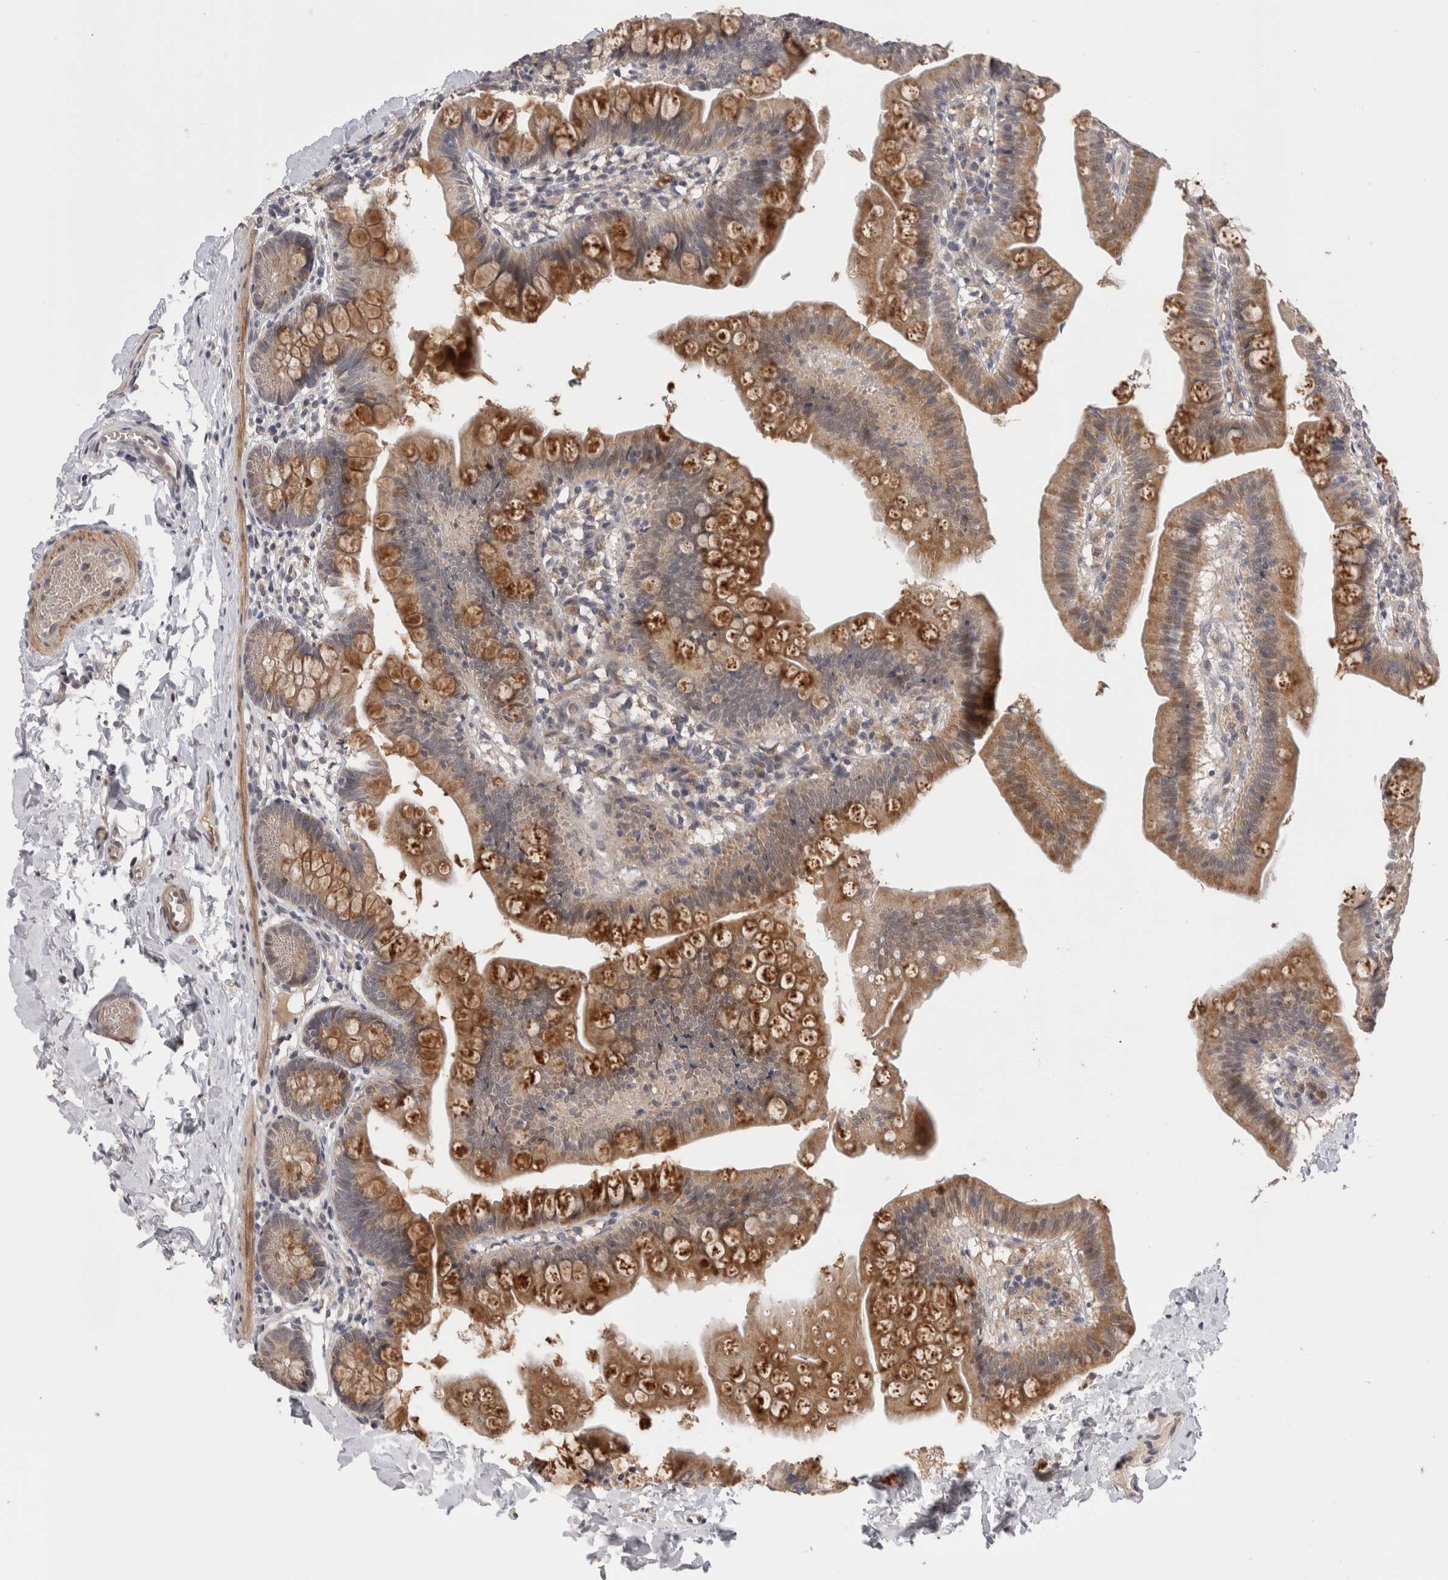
{"staining": {"intensity": "moderate", "quantity": ">75%", "location": "cytoplasmic/membranous"}, "tissue": "small intestine", "cell_type": "Glandular cells", "image_type": "normal", "snomed": [{"axis": "morphology", "description": "Normal tissue, NOS"}, {"axis": "topography", "description": "Small intestine"}], "caption": "Unremarkable small intestine reveals moderate cytoplasmic/membranous expression in about >75% of glandular cells, visualized by immunohistochemistry.", "gene": "CRYBG1", "patient": {"sex": "male", "age": 7}}